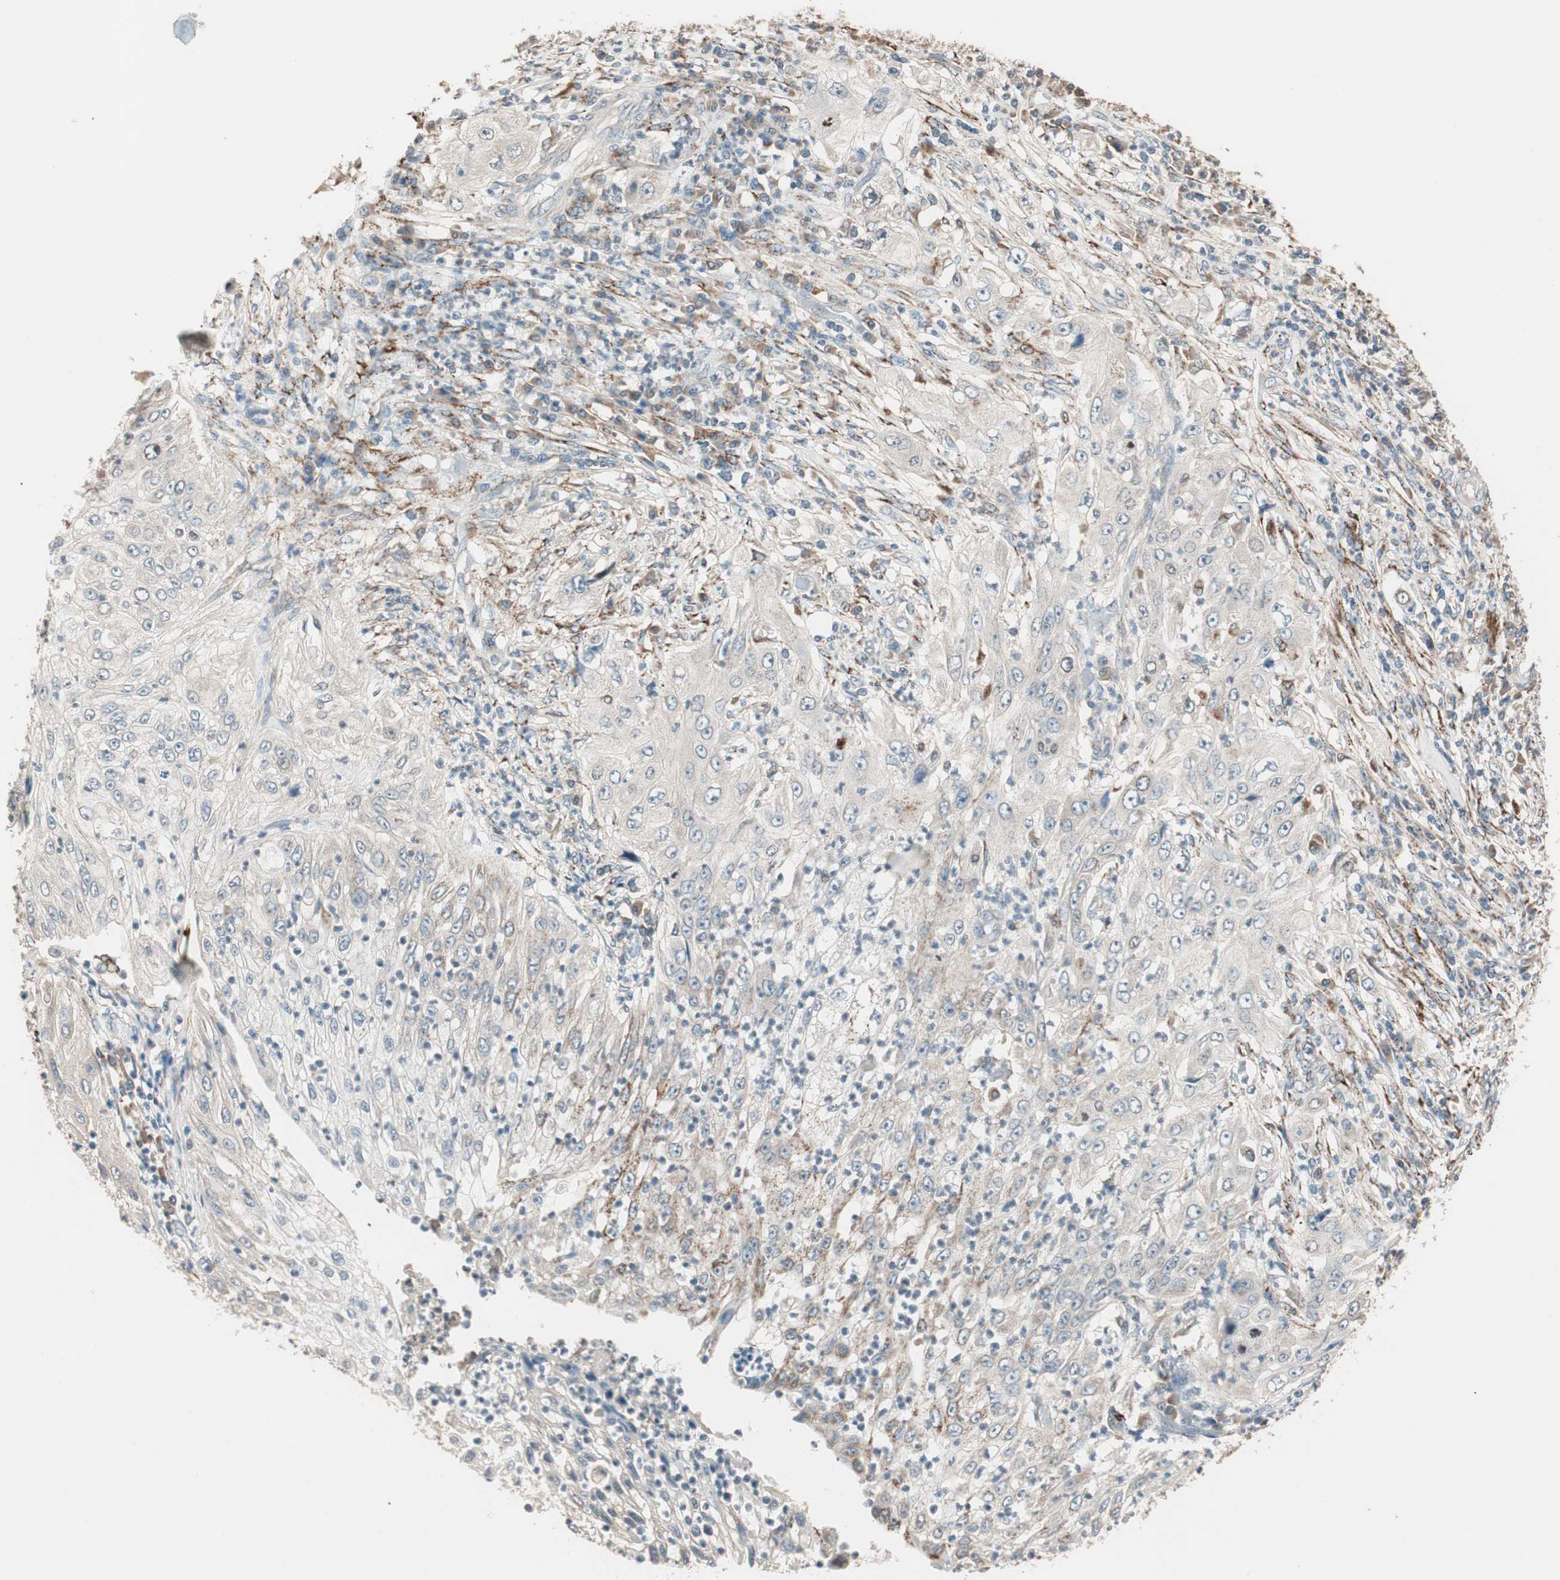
{"staining": {"intensity": "weak", "quantity": "<25%", "location": "cytoplasmic/membranous"}, "tissue": "lung cancer", "cell_type": "Tumor cells", "image_type": "cancer", "snomed": [{"axis": "morphology", "description": "Inflammation, NOS"}, {"axis": "morphology", "description": "Squamous cell carcinoma, NOS"}, {"axis": "topography", "description": "Lymph node"}, {"axis": "topography", "description": "Soft tissue"}, {"axis": "topography", "description": "Lung"}], "caption": "There is no significant staining in tumor cells of lung cancer.", "gene": "NFRKB", "patient": {"sex": "male", "age": 66}}